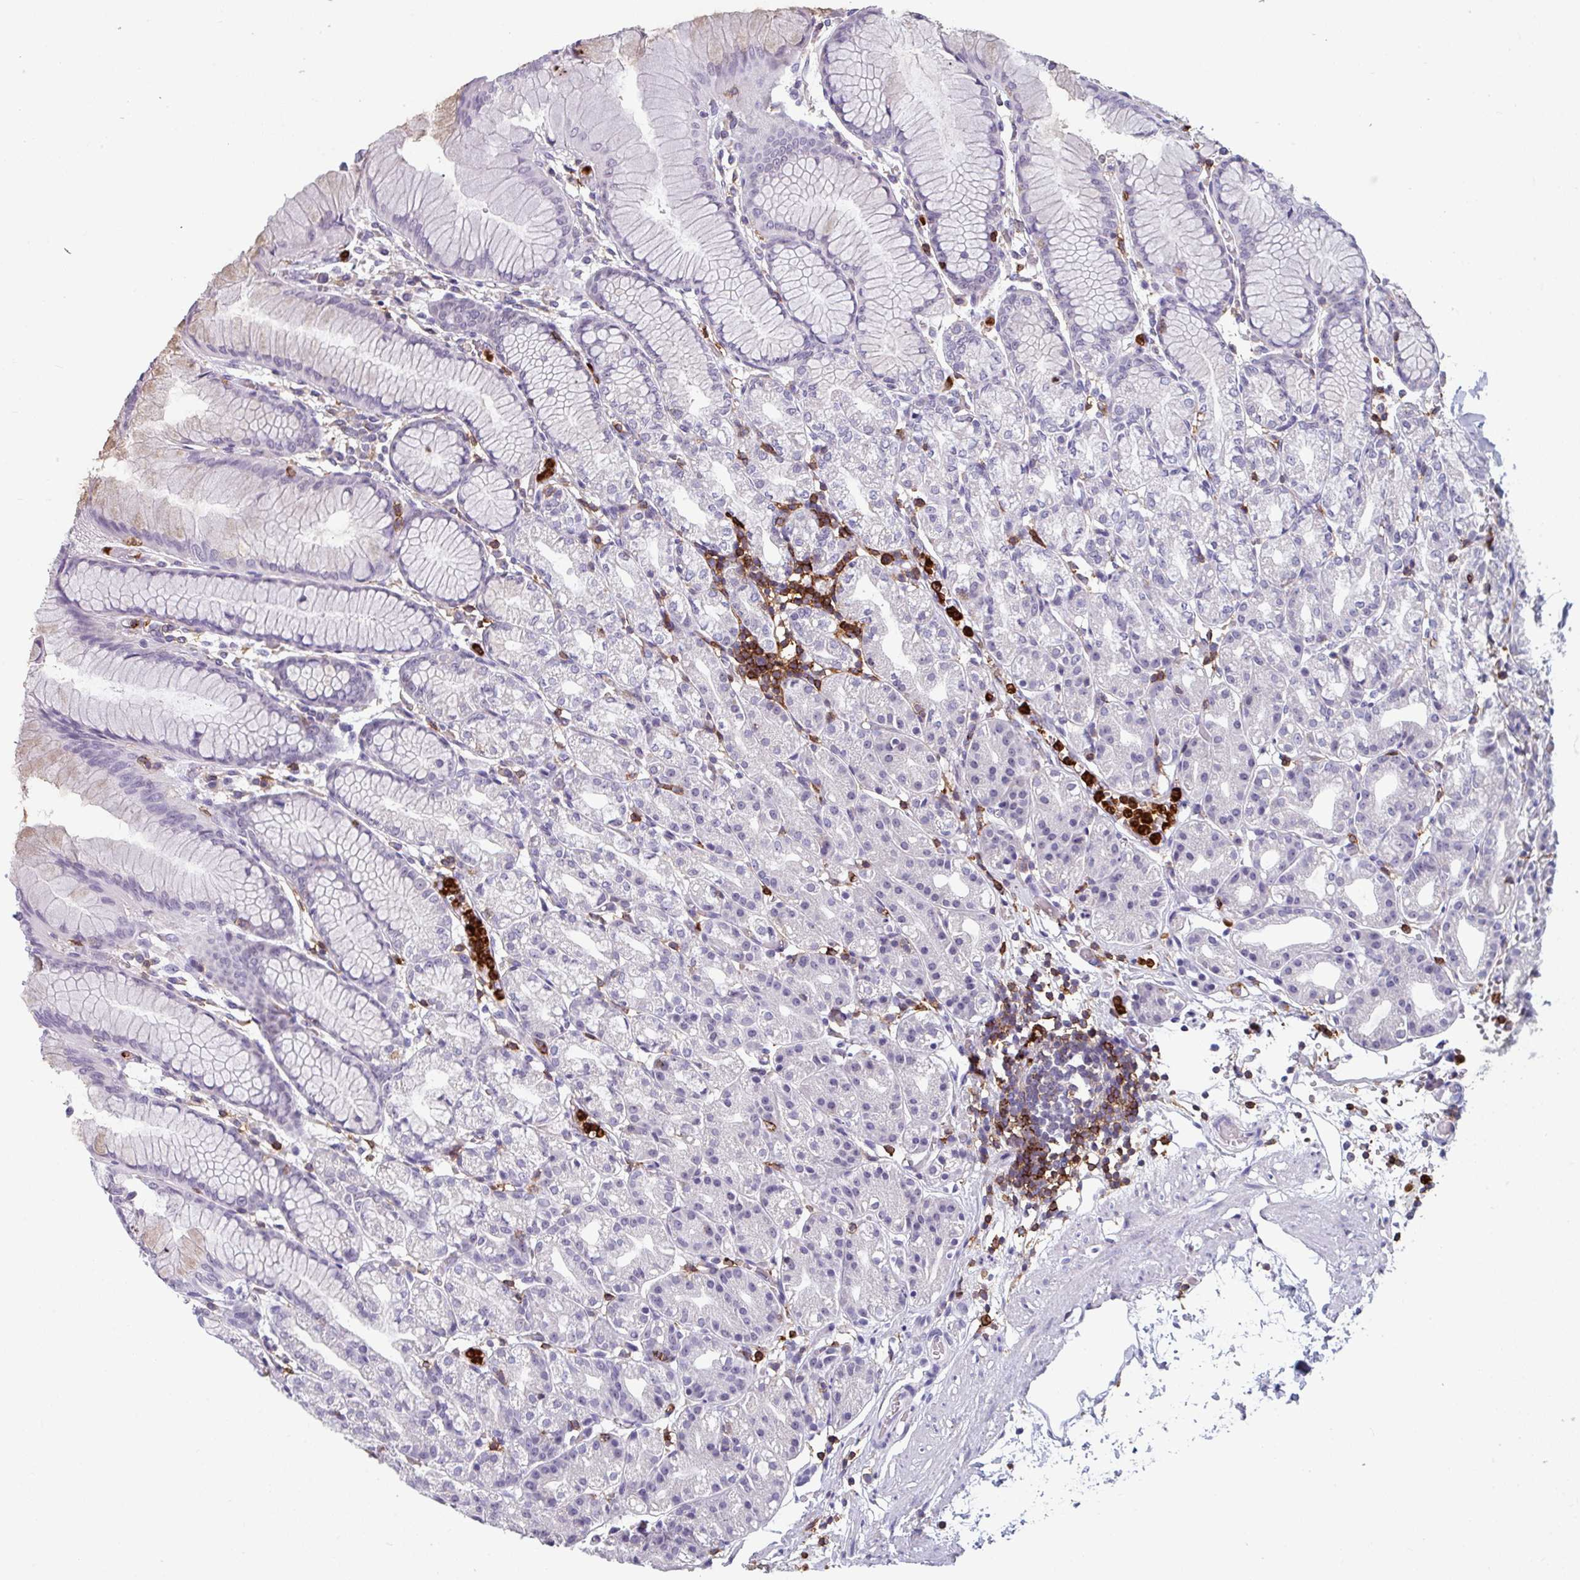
{"staining": {"intensity": "negative", "quantity": "none", "location": "none"}, "tissue": "stomach", "cell_type": "Glandular cells", "image_type": "normal", "snomed": [{"axis": "morphology", "description": "Normal tissue, NOS"}, {"axis": "topography", "description": "Stomach"}], "caption": "Immunohistochemistry photomicrograph of normal stomach: stomach stained with DAB (3,3'-diaminobenzidine) displays no significant protein positivity in glandular cells. Brightfield microscopy of immunohistochemistry (IHC) stained with DAB (3,3'-diaminobenzidine) (brown) and hematoxylin (blue), captured at high magnification.", "gene": "EXOSC5", "patient": {"sex": "female", "age": 57}}